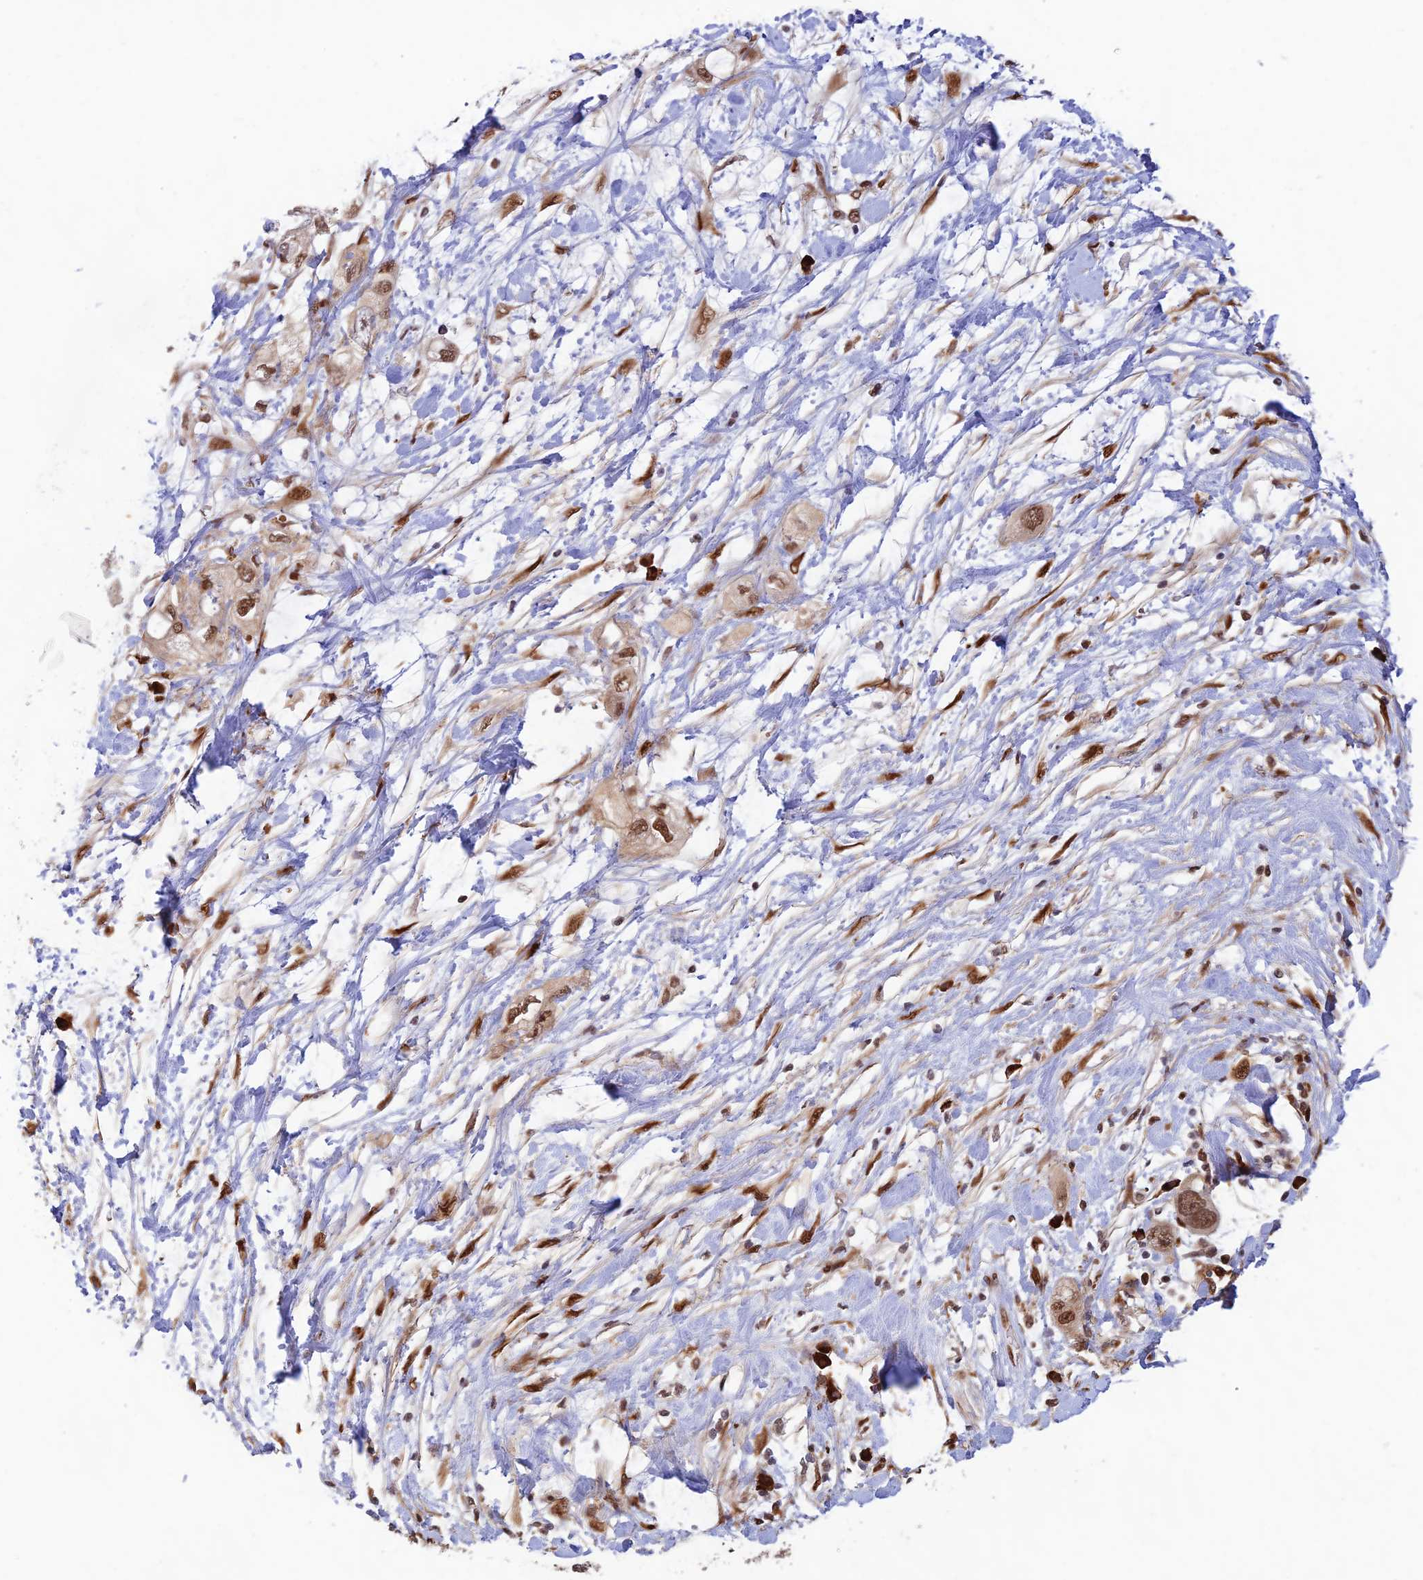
{"staining": {"intensity": "moderate", "quantity": ">75%", "location": "nuclear"}, "tissue": "pancreatic cancer", "cell_type": "Tumor cells", "image_type": "cancer", "snomed": [{"axis": "morphology", "description": "Inflammation, NOS"}, {"axis": "morphology", "description": "Adenocarcinoma, NOS"}, {"axis": "topography", "description": "Pancreas"}], "caption": "Immunohistochemical staining of adenocarcinoma (pancreatic) demonstrates medium levels of moderate nuclear staining in approximately >75% of tumor cells.", "gene": "ZNF565", "patient": {"sex": "female", "age": 56}}